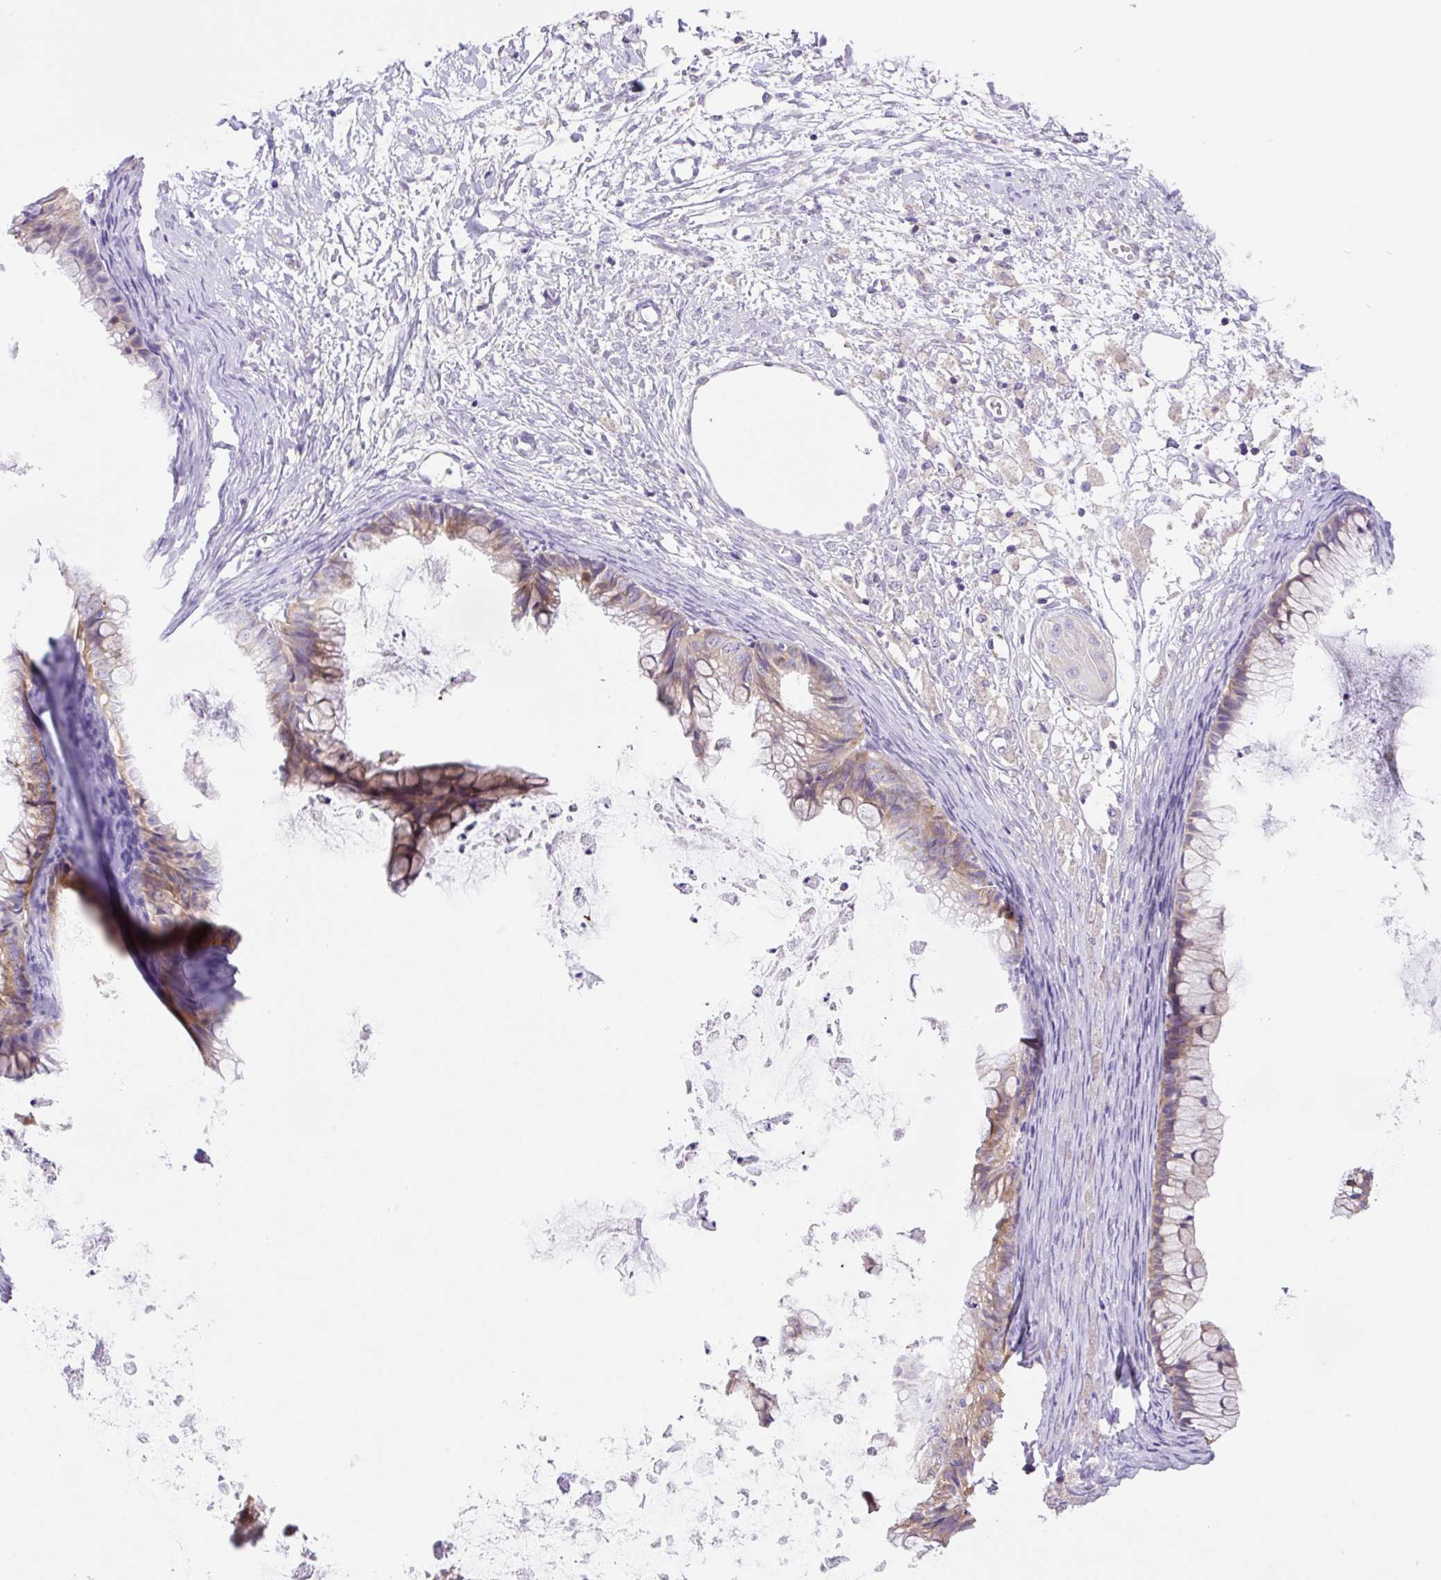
{"staining": {"intensity": "weak", "quantity": ">75%", "location": "cytoplasmic/membranous"}, "tissue": "ovarian cancer", "cell_type": "Tumor cells", "image_type": "cancer", "snomed": [{"axis": "morphology", "description": "Cystadenocarcinoma, mucinous, NOS"}, {"axis": "topography", "description": "Ovary"}], "caption": "Human ovarian mucinous cystadenocarcinoma stained with a protein marker exhibits weak staining in tumor cells.", "gene": "CAMK2B", "patient": {"sex": "female", "age": 35}}